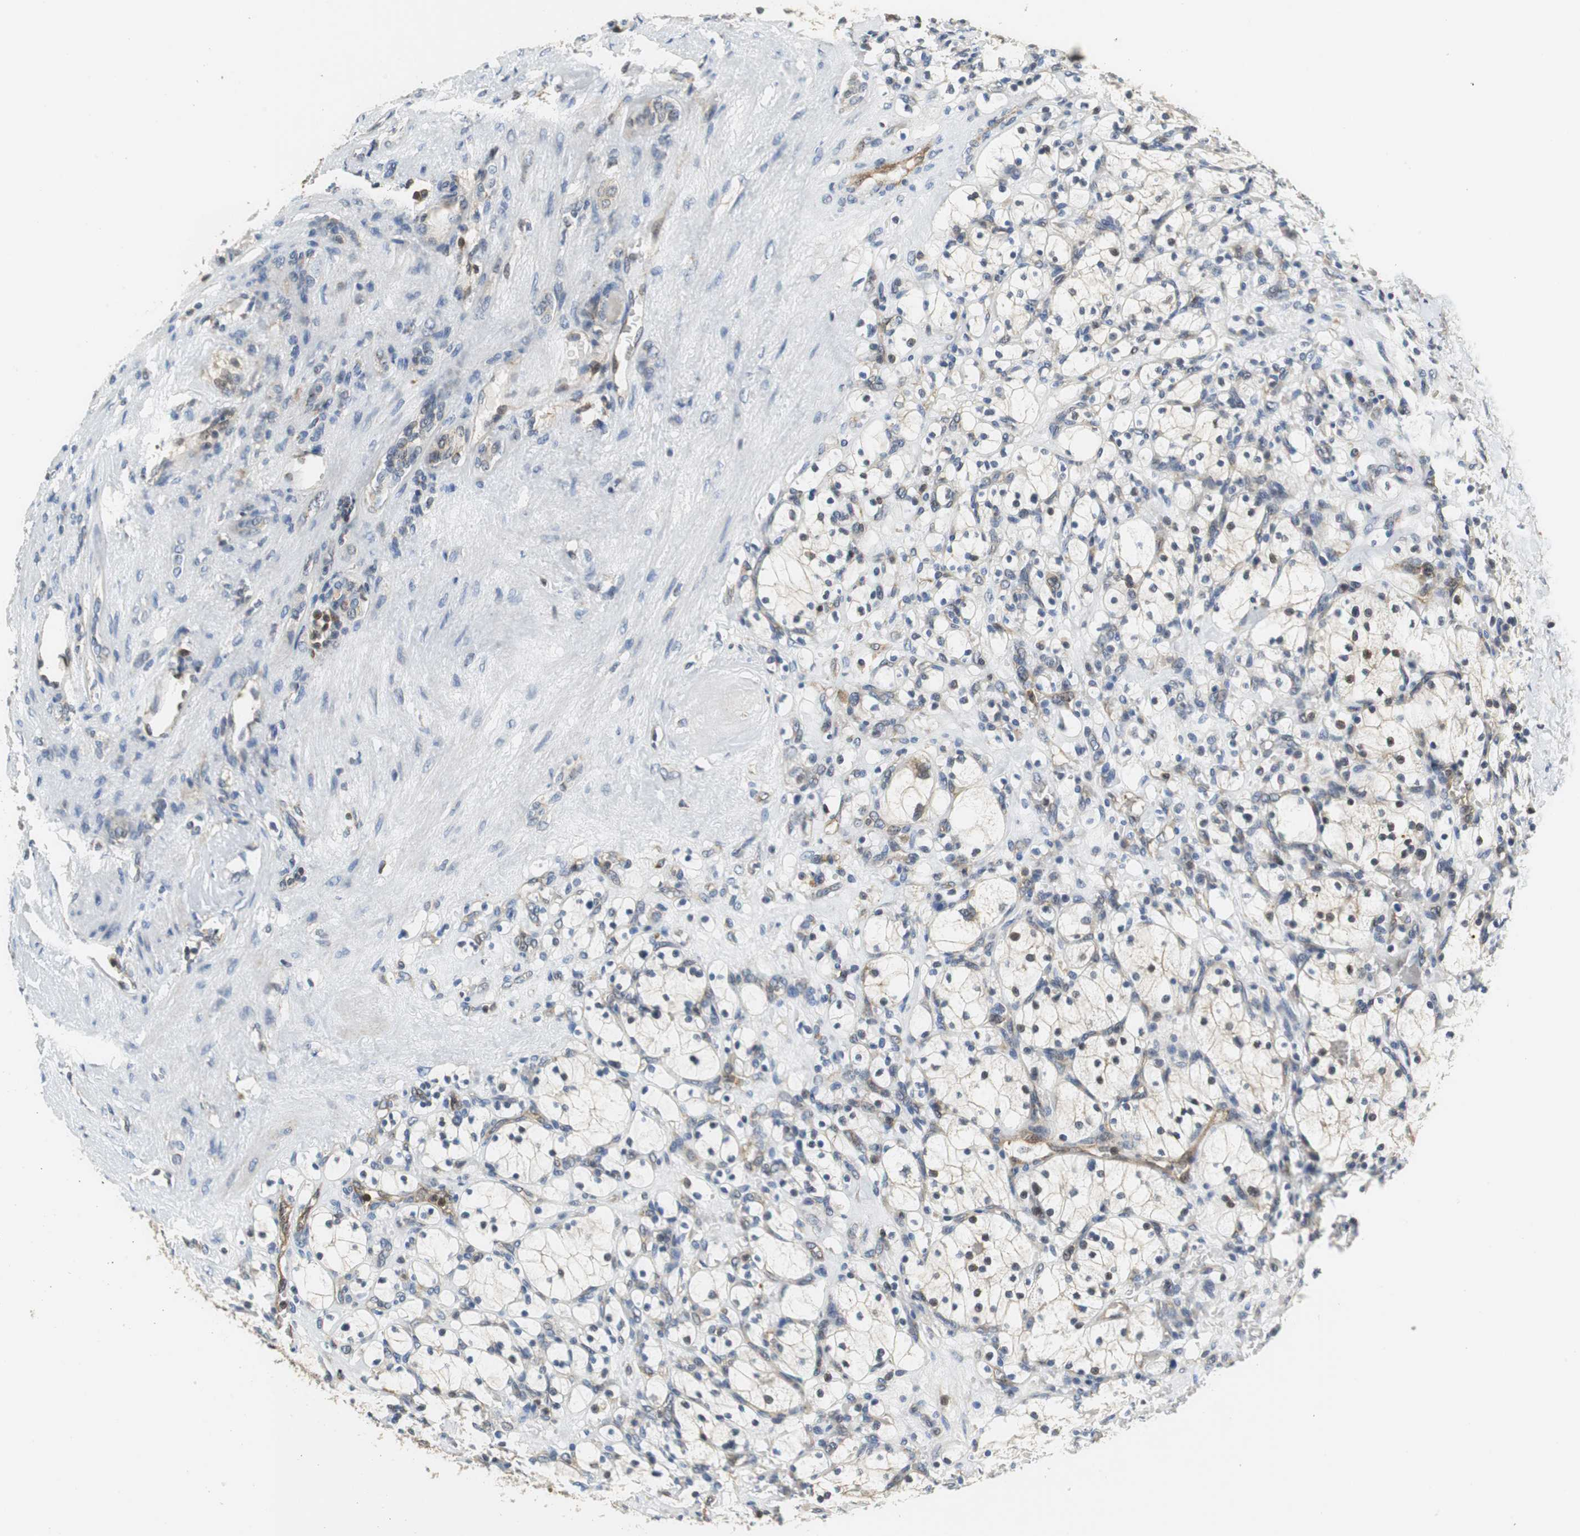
{"staining": {"intensity": "weak", "quantity": "25%-75%", "location": "cytoplasmic/membranous"}, "tissue": "renal cancer", "cell_type": "Tumor cells", "image_type": "cancer", "snomed": [{"axis": "morphology", "description": "Adenocarcinoma, NOS"}, {"axis": "topography", "description": "Kidney"}], "caption": "Protein analysis of adenocarcinoma (renal) tissue reveals weak cytoplasmic/membranous positivity in about 25%-75% of tumor cells. (brown staining indicates protein expression, while blue staining denotes nuclei).", "gene": "GSDMD", "patient": {"sex": "female", "age": 83}}